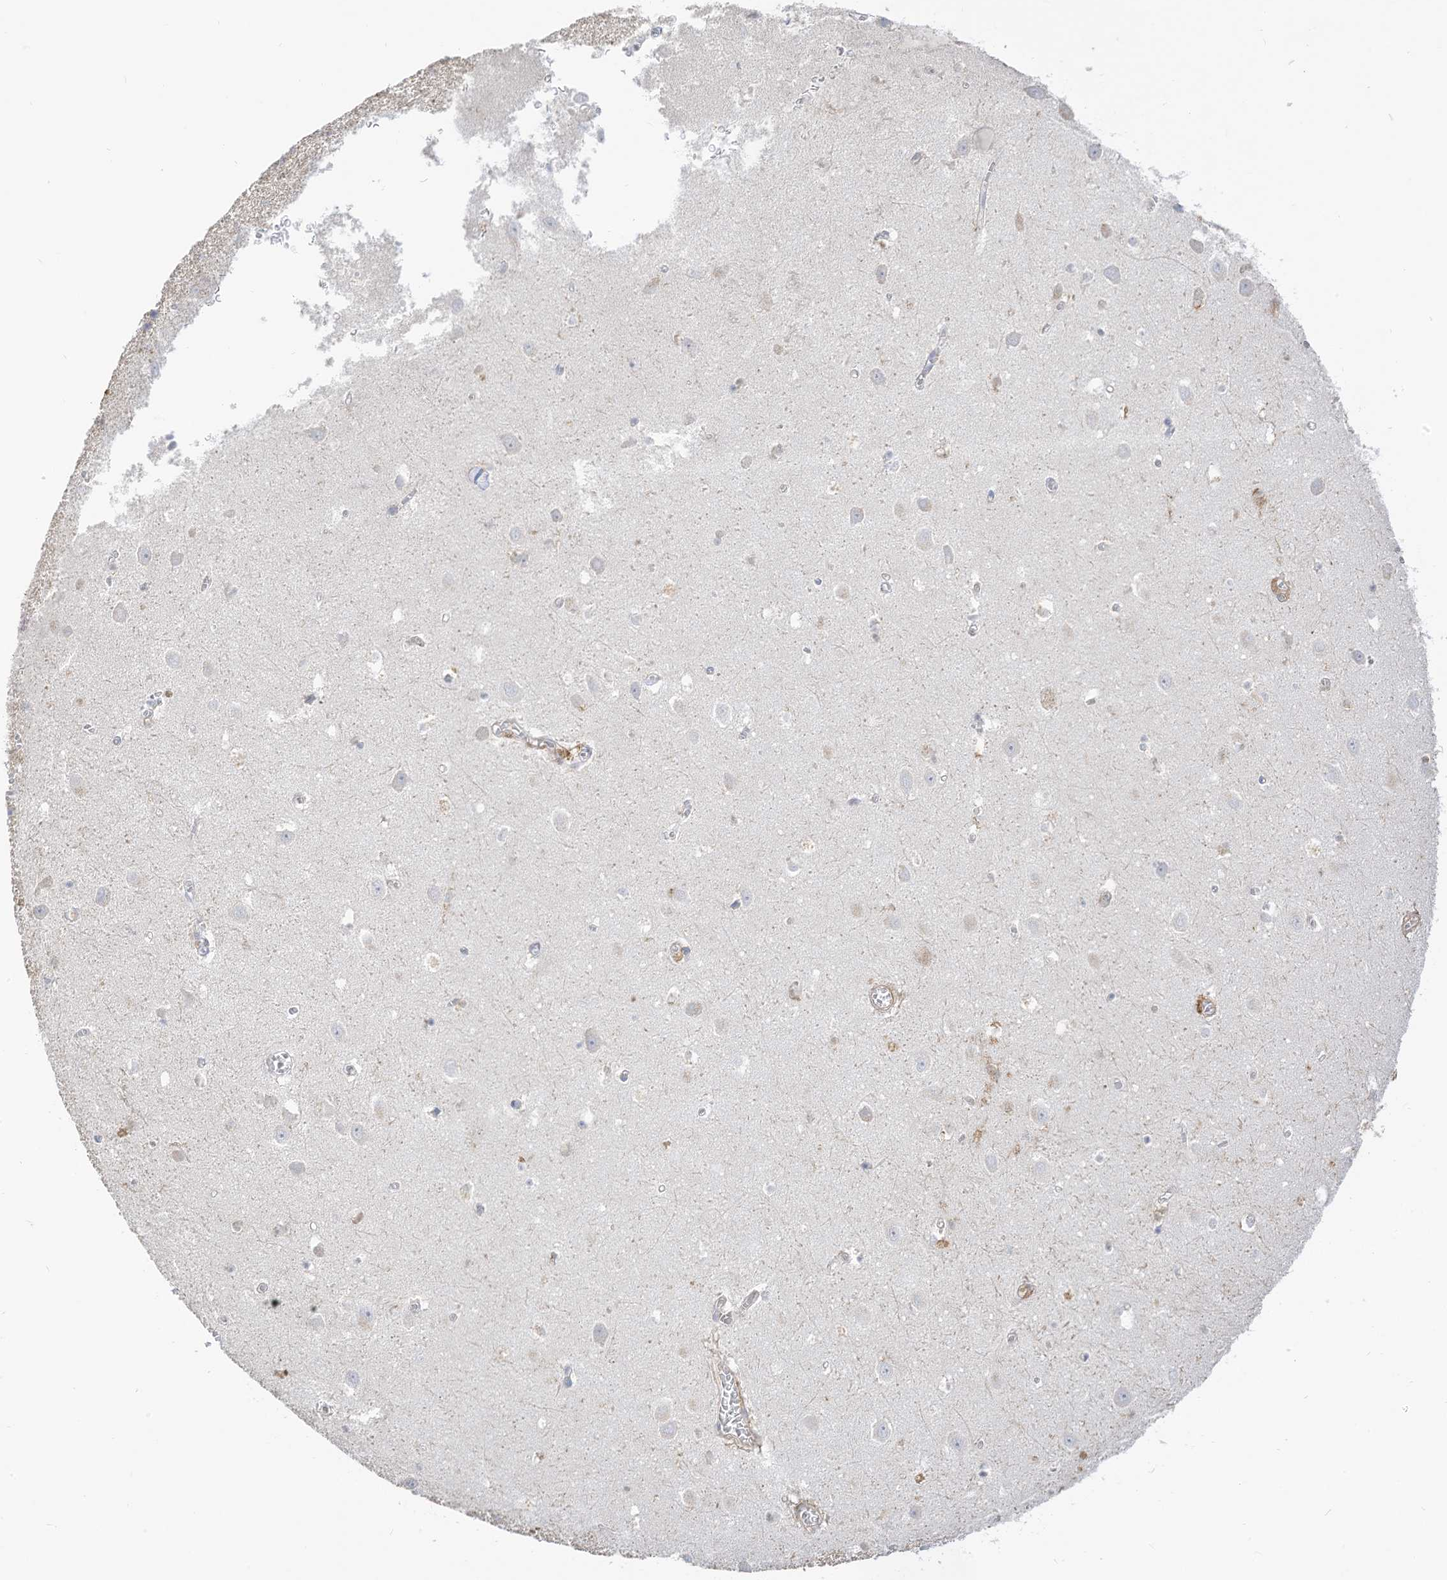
{"staining": {"intensity": "negative", "quantity": "none", "location": "none"}, "tissue": "hippocampus", "cell_type": "Glial cells", "image_type": "normal", "snomed": [{"axis": "morphology", "description": "Normal tissue, NOS"}, {"axis": "topography", "description": "Hippocampus"}], "caption": "High power microscopy photomicrograph of an immunohistochemistry image of benign hippocampus, revealing no significant positivity in glial cells.", "gene": "ATP13A1", "patient": {"sex": "female", "age": 64}}